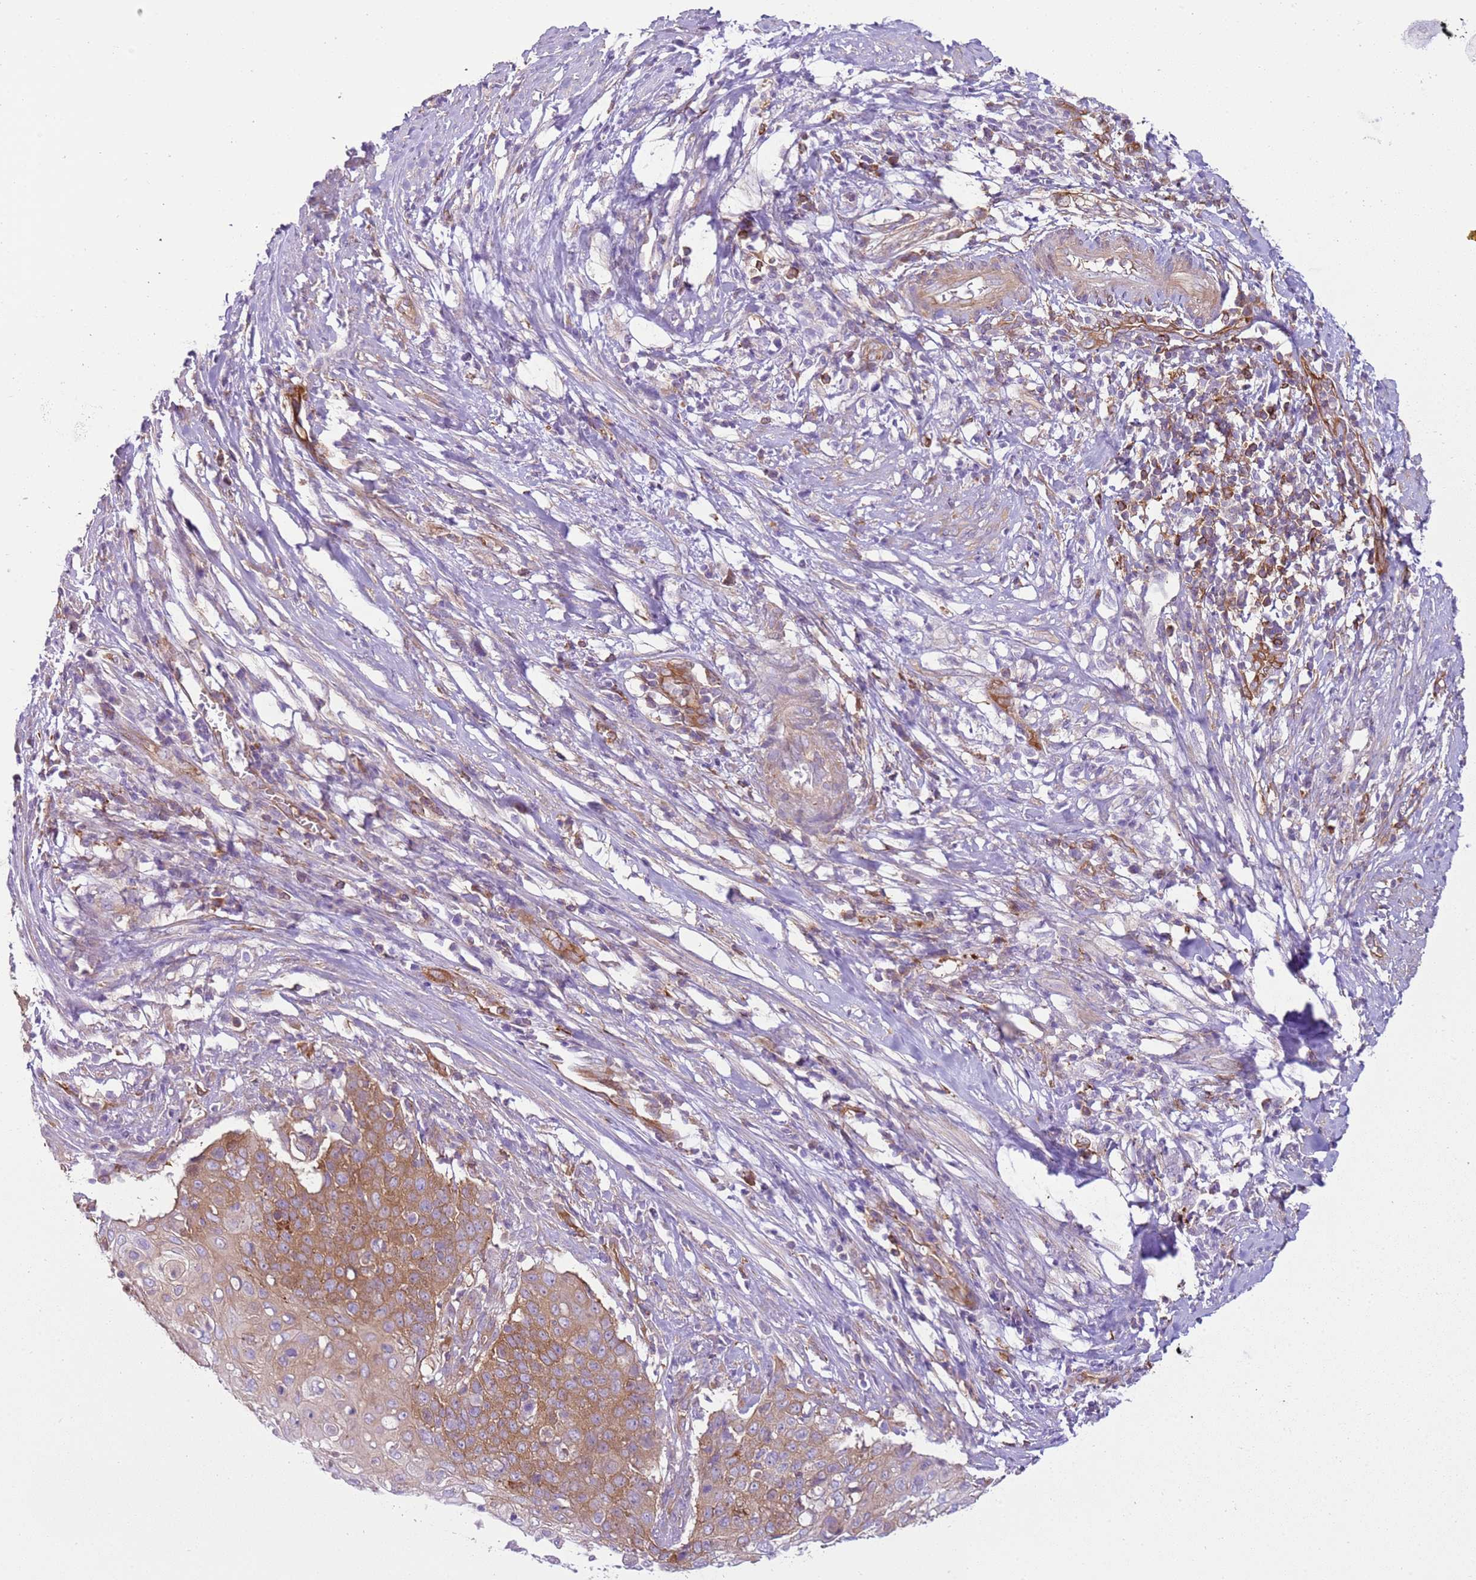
{"staining": {"intensity": "moderate", "quantity": ">75%", "location": "cytoplasmic/membranous"}, "tissue": "cervical cancer", "cell_type": "Tumor cells", "image_type": "cancer", "snomed": [{"axis": "morphology", "description": "Squamous cell carcinoma, NOS"}, {"axis": "topography", "description": "Cervix"}], "caption": "Brown immunohistochemical staining in human cervical squamous cell carcinoma exhibits moderate cytoplasmic/membranous expression in approximately >75% of tumor cells.", "gene": "SNX21", "patient": {"sex": "female", "age": 39}}